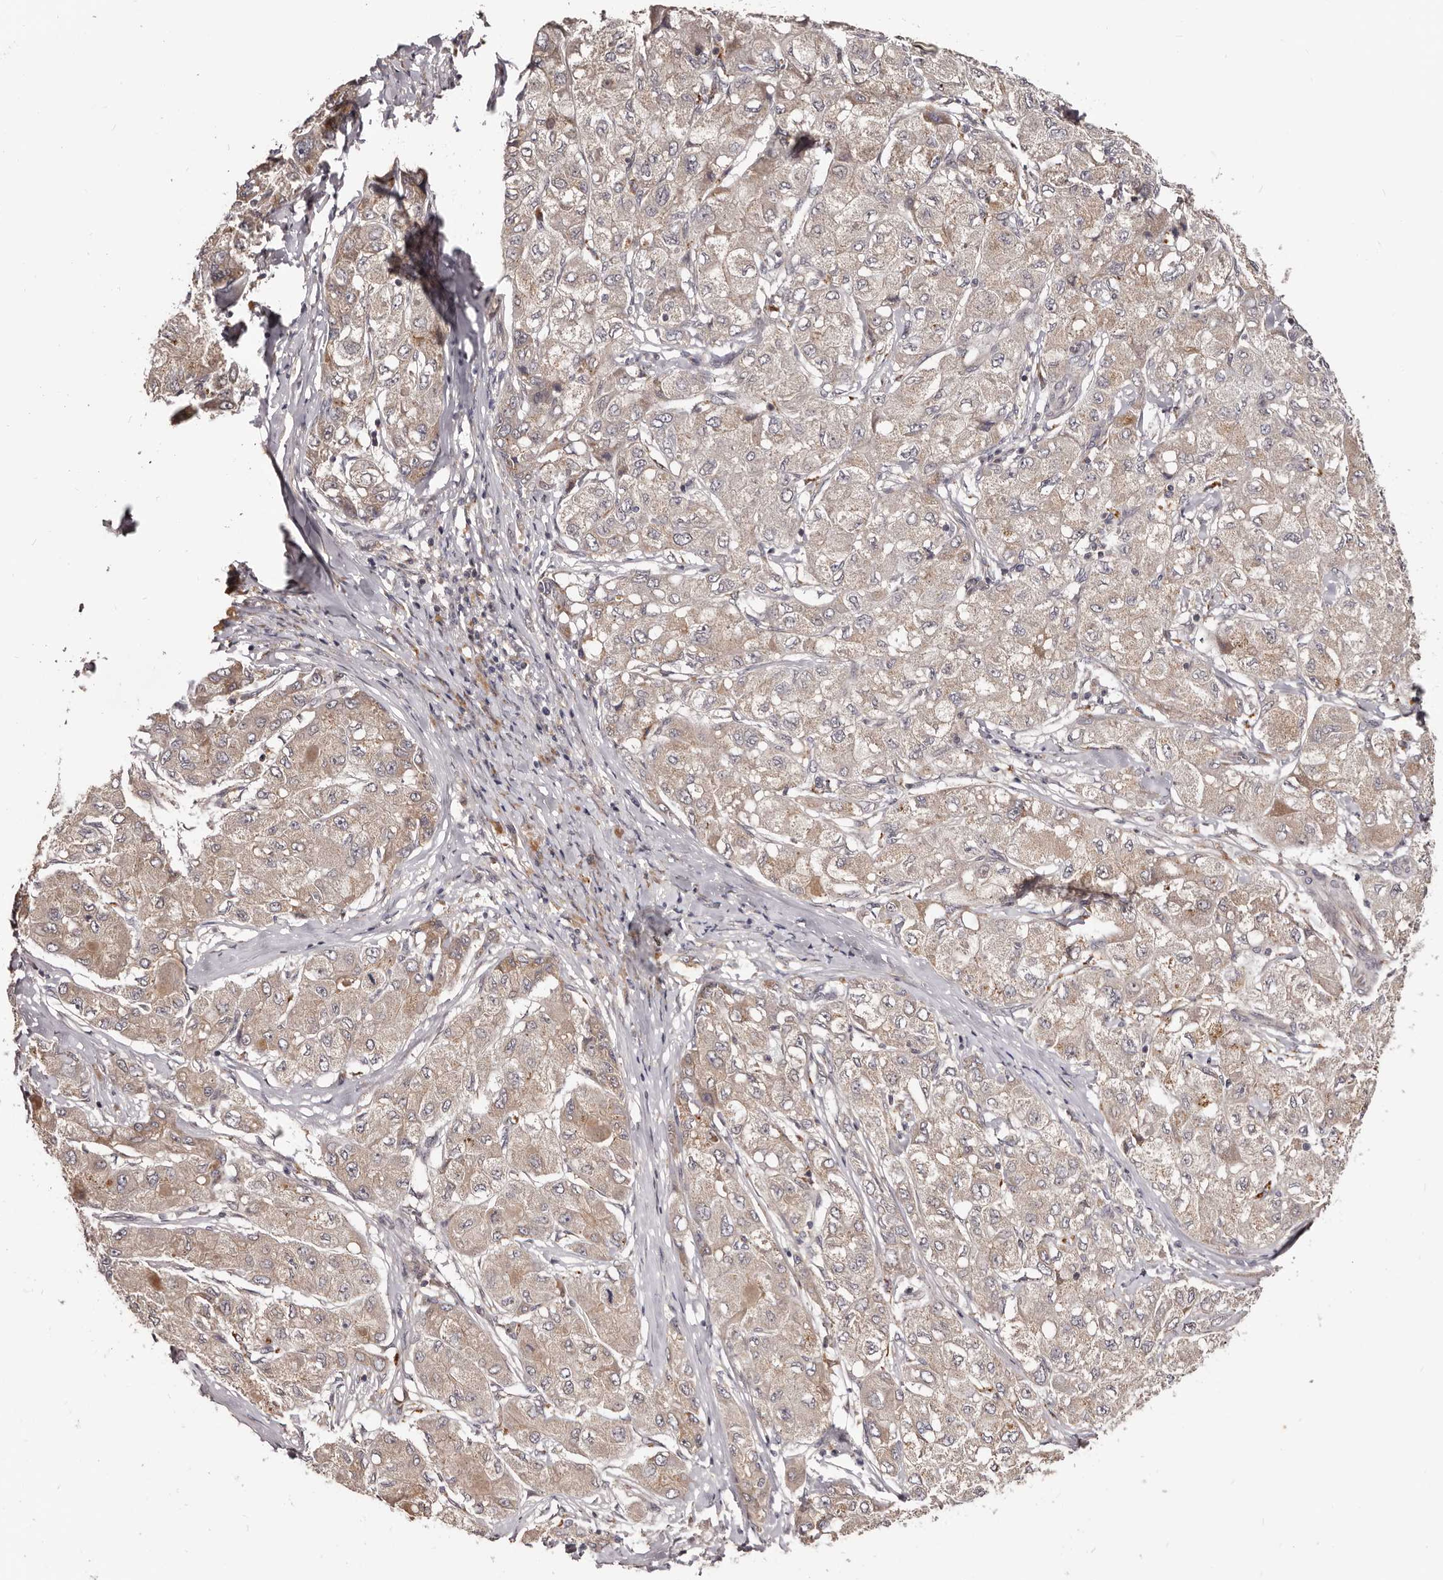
{"staining": {"intensity": "weak", "quantity": ">75%", "location": "cytoplasmic/membranous"}, "tissue": "liver cancer", "cell_type": "Tumor cells", "image_type": "cancer", "snomed": [{"axis": "morphology", "description": "Carcinoma, Hepatocellular, NOS"}, {"axis": "topography", "description": "Liver"}], "caption": "Immunohistochemistry histopathology image of neoplastic tissue: hepatocellular carcinoma (liver) stained using immunohistochemistry exhibits low levels of weak protein expression localized specifically in the cytoplasmic/membranous of tumor cells, appearing as a cytoplasmic/membranous brown color.", "gene": "MDP1", "patient": {"sex": "male", "age": 80}}